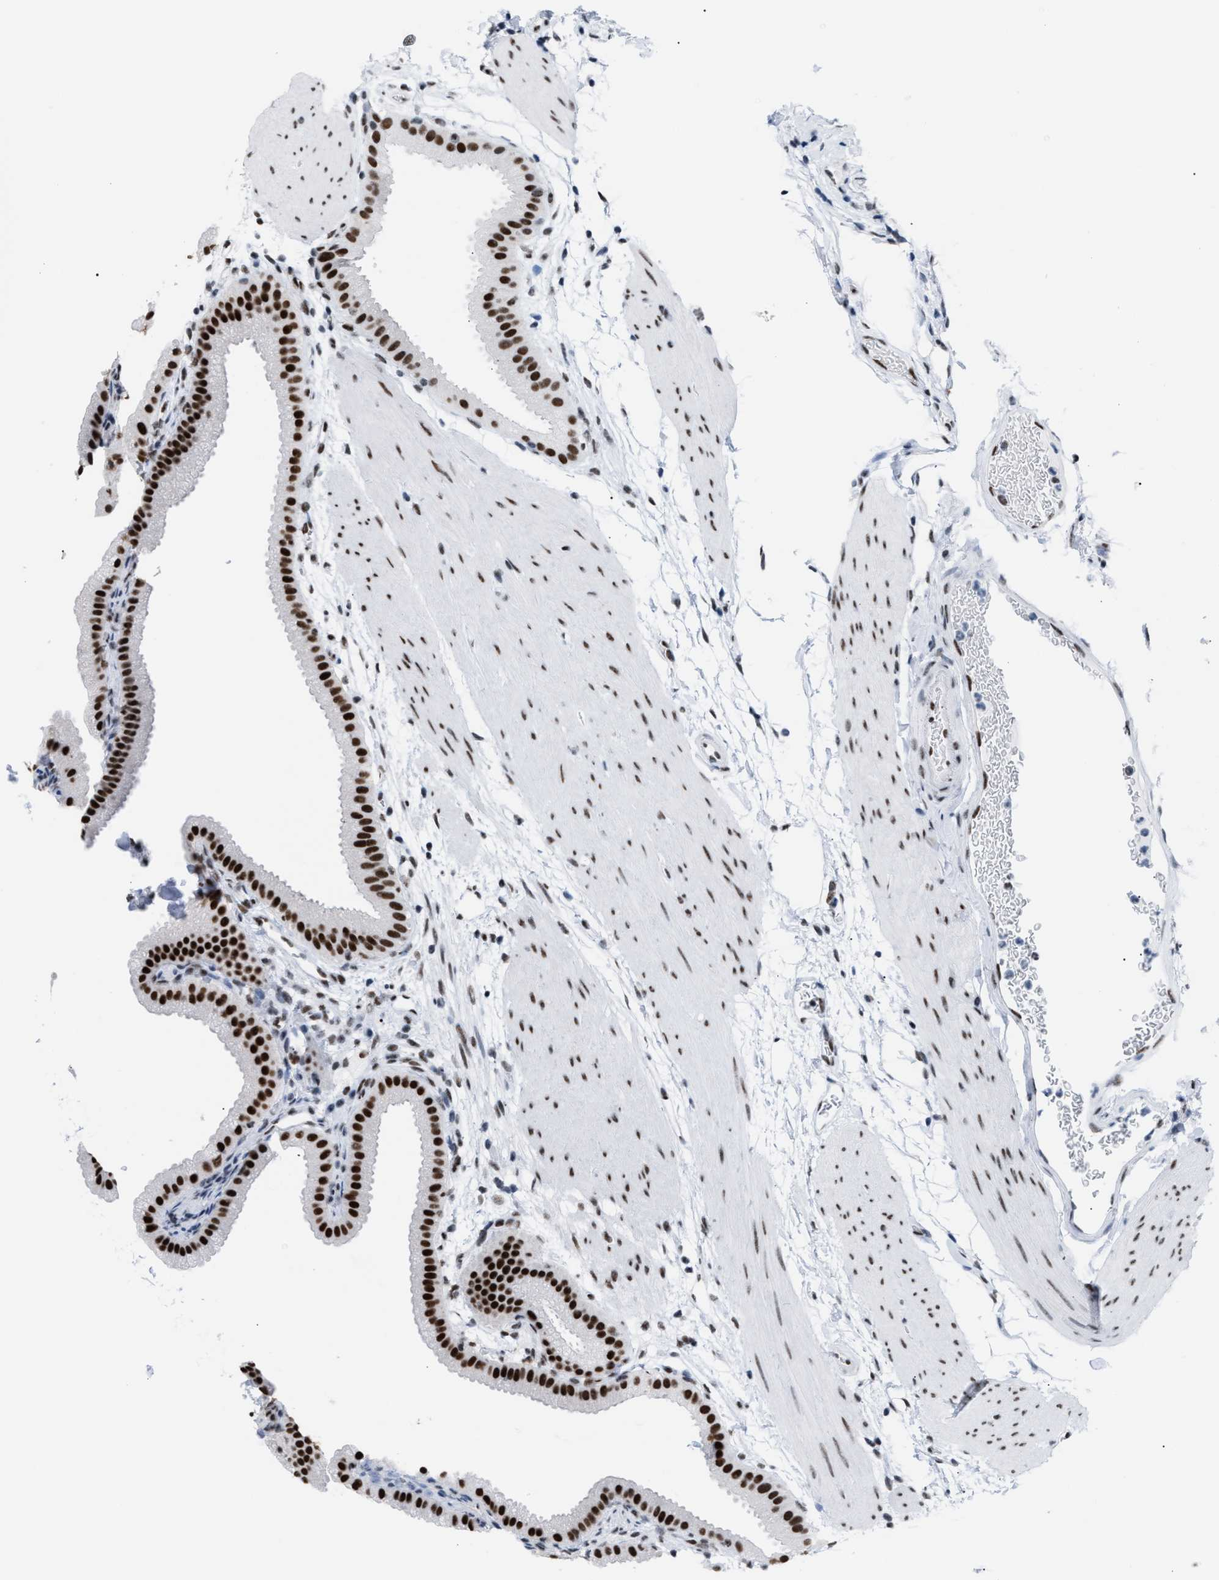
{"staining": {"intensity": "strong", "quantity": ">75%", "location": "nuclear"}, "tissue": "gallbladder", "cell_type": "Glandular cells", "image_type": "normal", "snomed": [{"axis": "morphology", "description": "Normal tissue, NOS"}, {"axis": "topography", "description": "Gallbladder"}], "caption": "About >75% of glandular cells in unremarkable human gallbladder reveal strong nuclear protein positivity as visualized by brown immunohistochemical staining.", "gene": "CCAR2", "patient": {"sex": "female", "age": 64}}